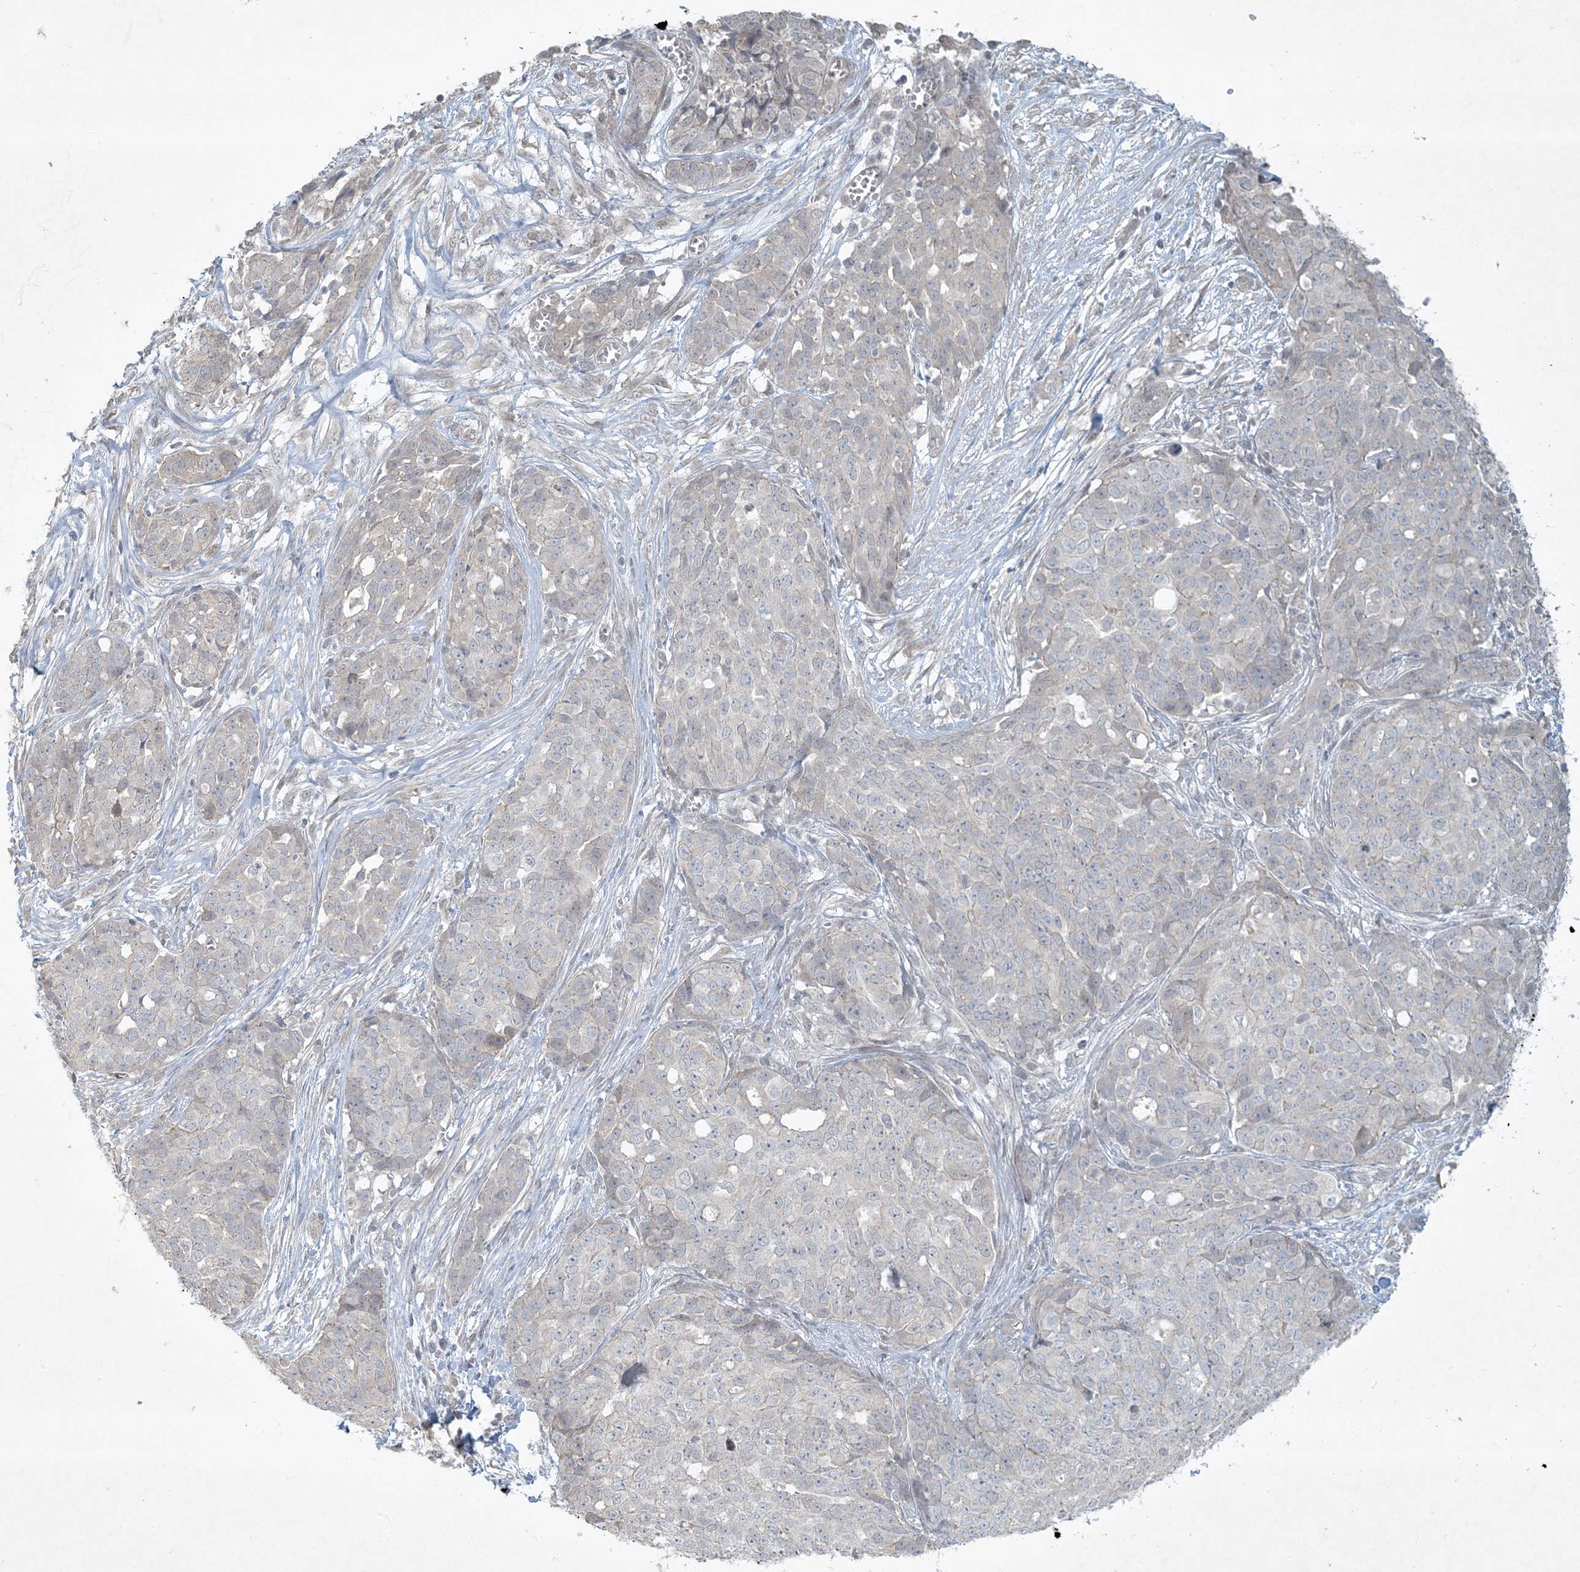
{"staining": {"intensity": "negative", "quantity": "none", "location": "none"}, "tissue": "ovarian cancer", "cell_type": "Tumor cells", "image_type": "cancer", "snomed": [{"axis": "morphology", "description": "Cystadenocarcinoma, serous, NOS"}, {"axis": "topography", "description": "Soft tissue"}, {"axis": "topography", "description": "Ovary"}], "caption": "Human serous cystadenocarcinoma (ovarian) stained for a protein using IHC demonstrates no expression in tumor cells.", "gene": "BCORL1", "patient": {"sex": "female", "age": 57}}